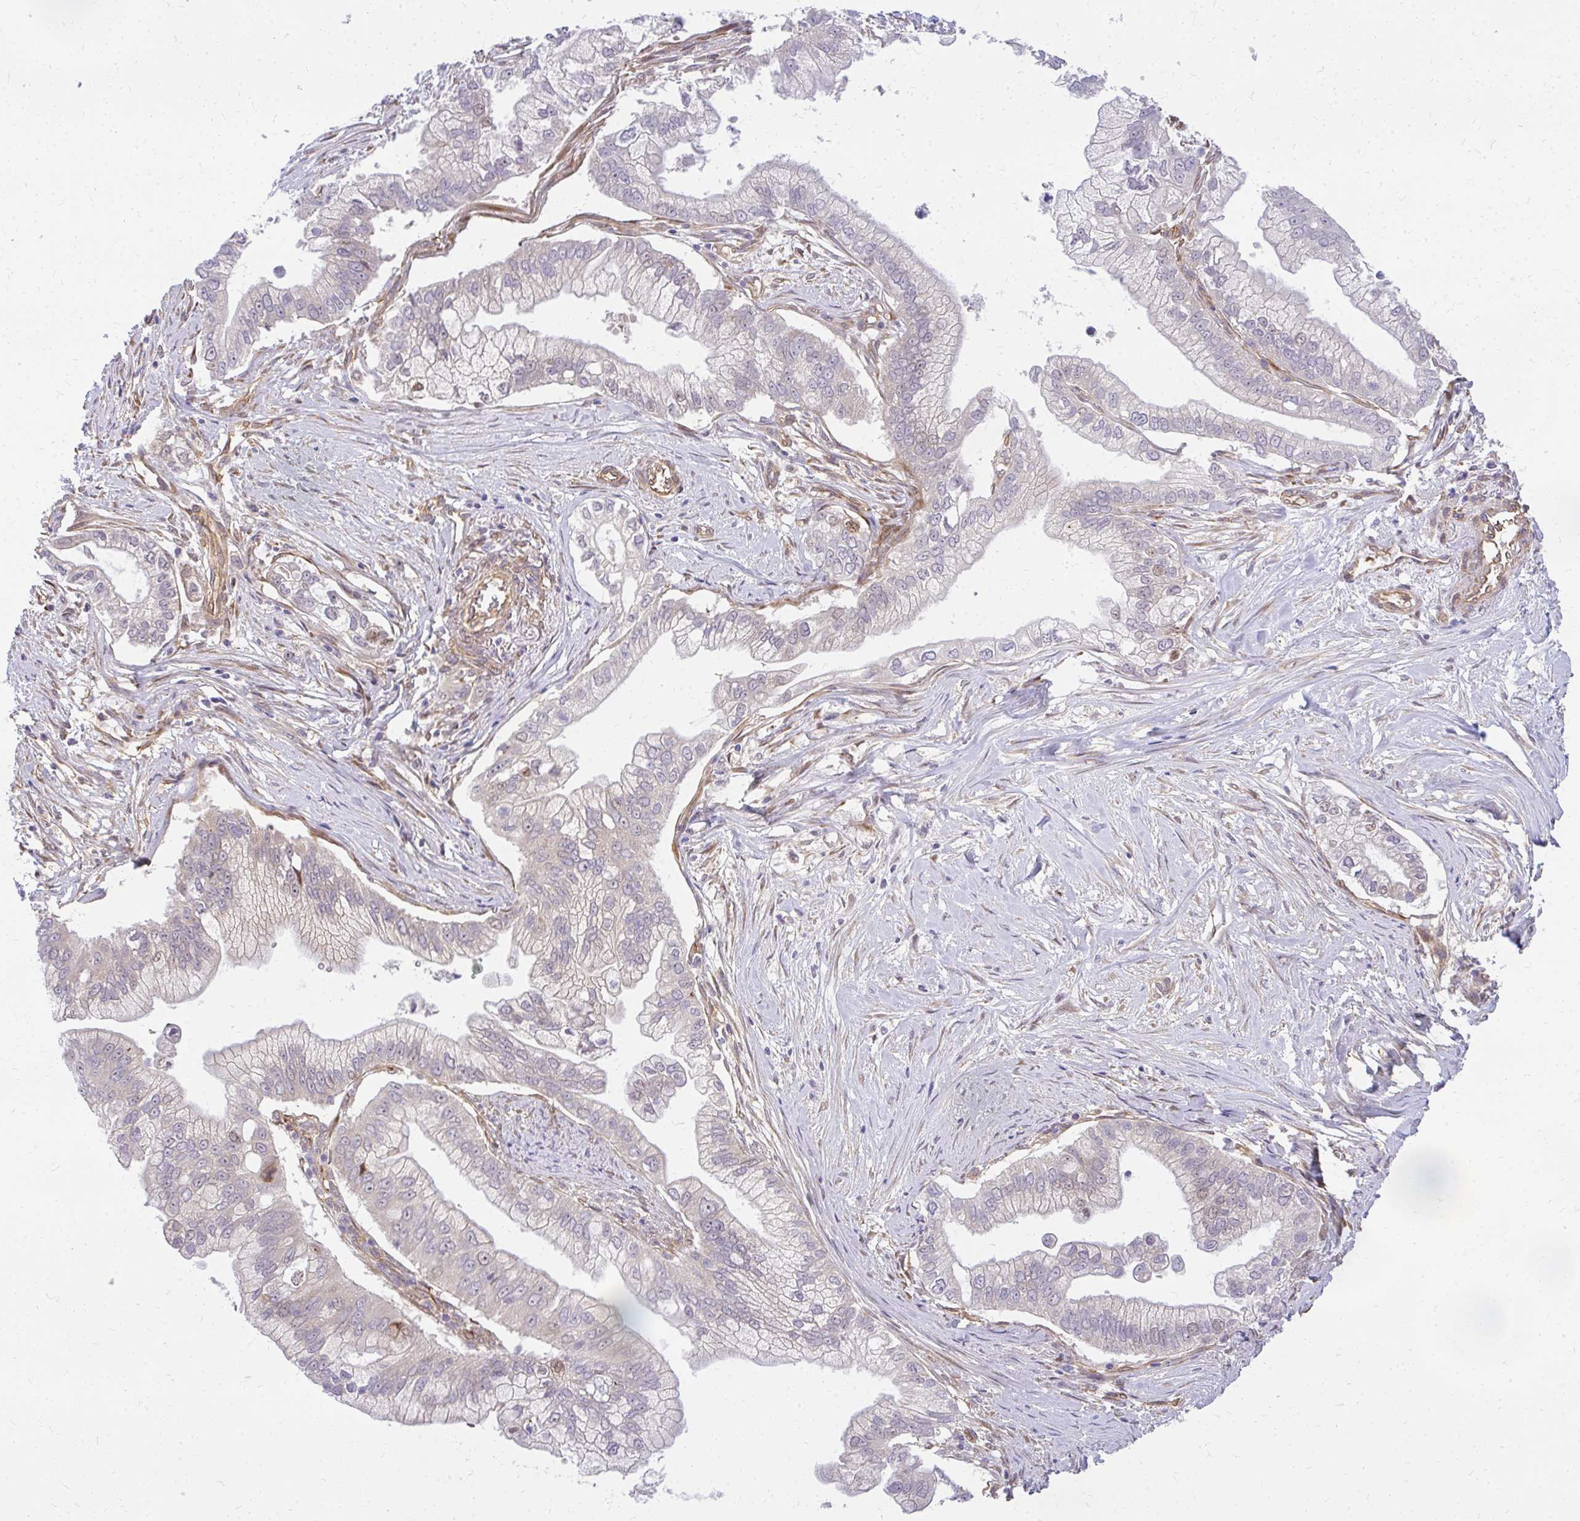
{"staining": {"intensity": "negative", "quantity": "none", "location": "none"}, "tissue": "pancreatic cancer", "cell_type": "Tumor cells", "image_type": "cancer", "snomed": [{"axis": "morphology", "description": "Adenocarcinoma, NOS"}, {"axis": "topography", "description": "Pancreas"}], "caption": "A high-resolution histopathology image shows immunohistochemistry (IHC) staining of pancreatic adenocarcinoma, which demonstrates no significant expression in tumor cells. (Brightfield microscopy of DAB (3,3'-diaminobenzidine) IHC at high magnification).", "gene": "RSKR", "patient": {"sex": "male", "age": 70}}